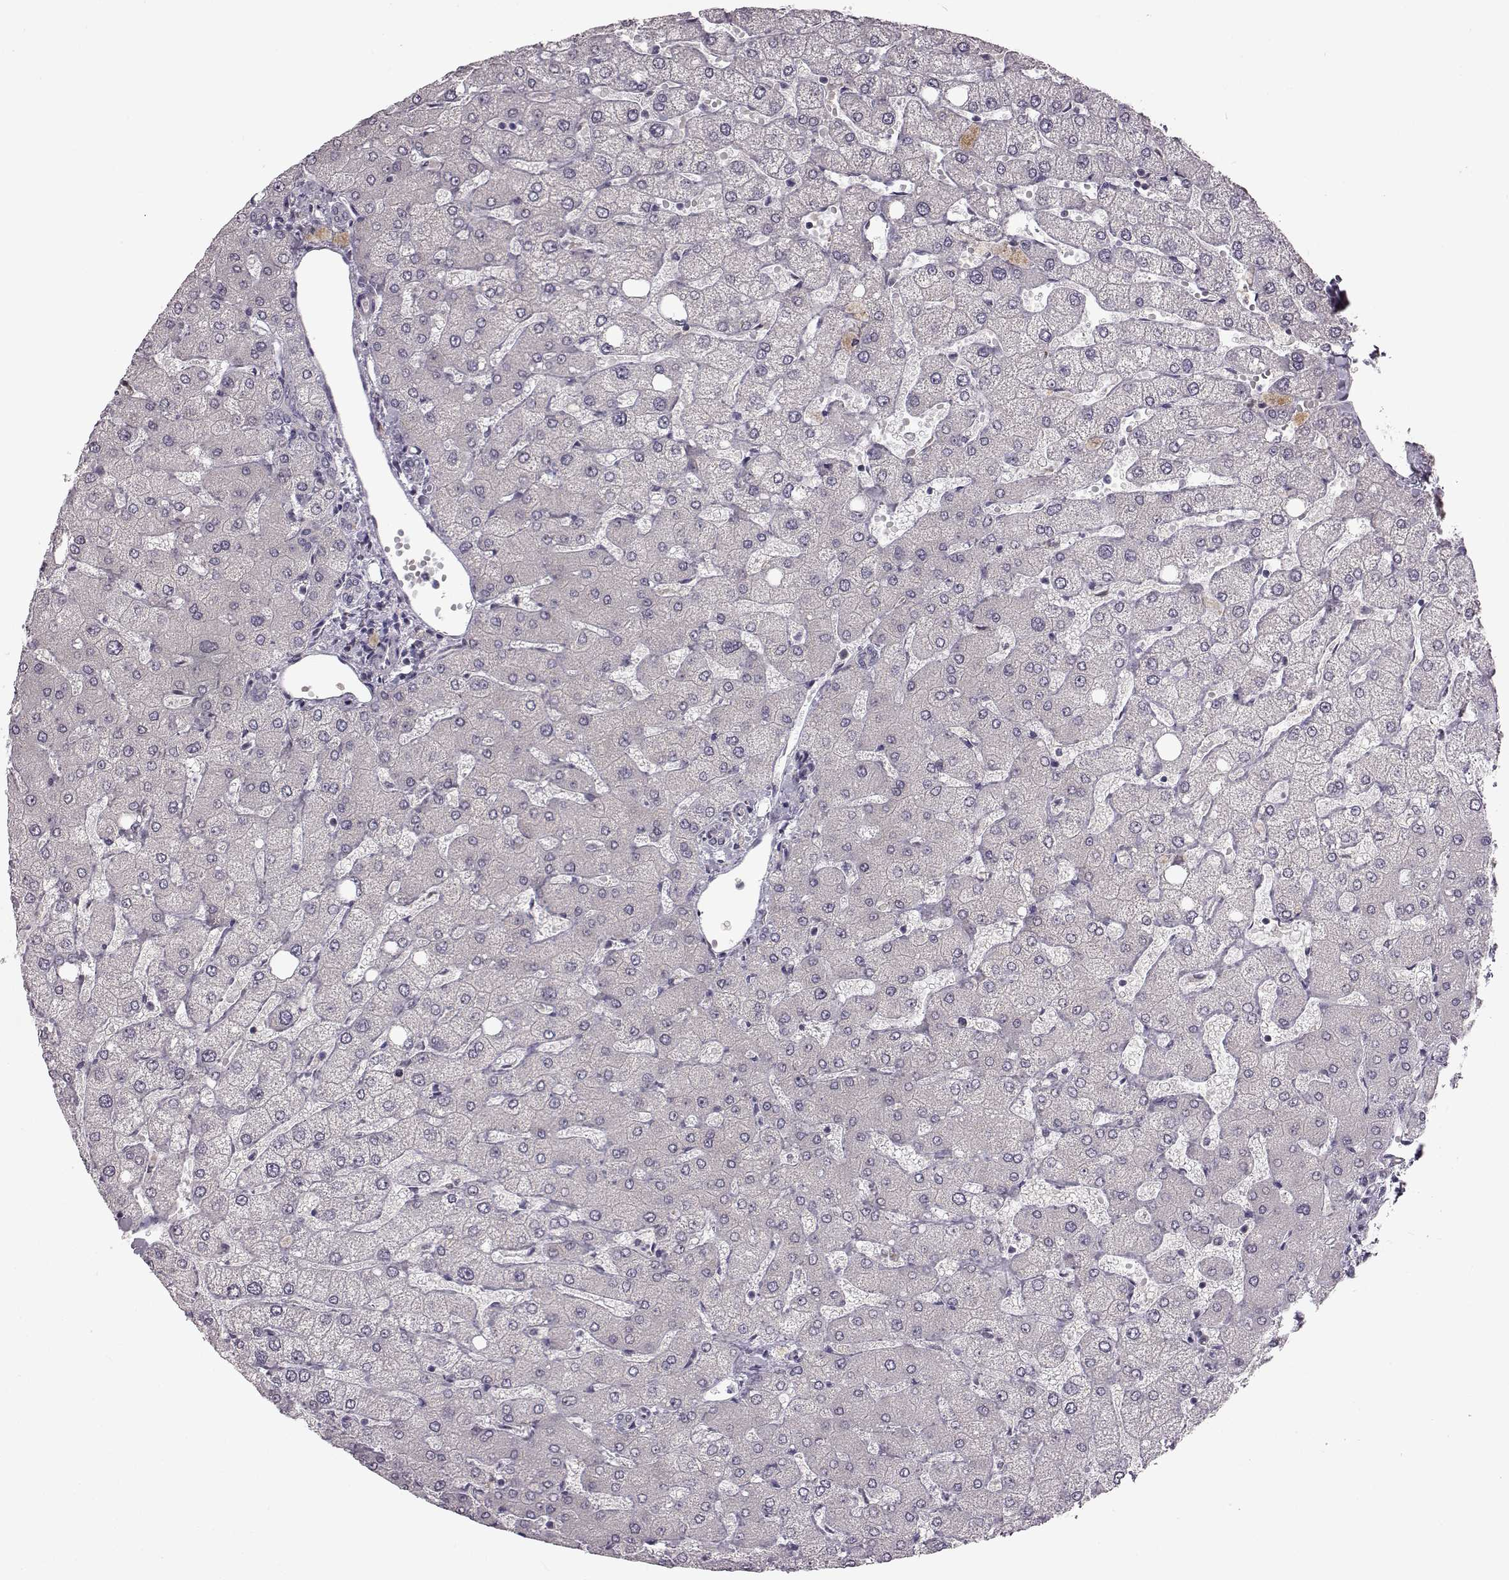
{"staining": {"intensity": "negative", "quantity": "none", "location": "none"}, "tissue": "liver", "cell_type": "Cholangiocytes", "image_type": "normal", "snomed": [{"axis": "morphology", "description": "Normal tissue, NOS"}, {"axis": "topography", "description": "Liver"}], "caption": "A high-resolution photomicrograph shows immunohistochemistry staining of normal liver, which exhibits no significant positivity in cholangiocytes.", "gene": "B3GNT6", "patient": {"sex": "female", "age": 54}}